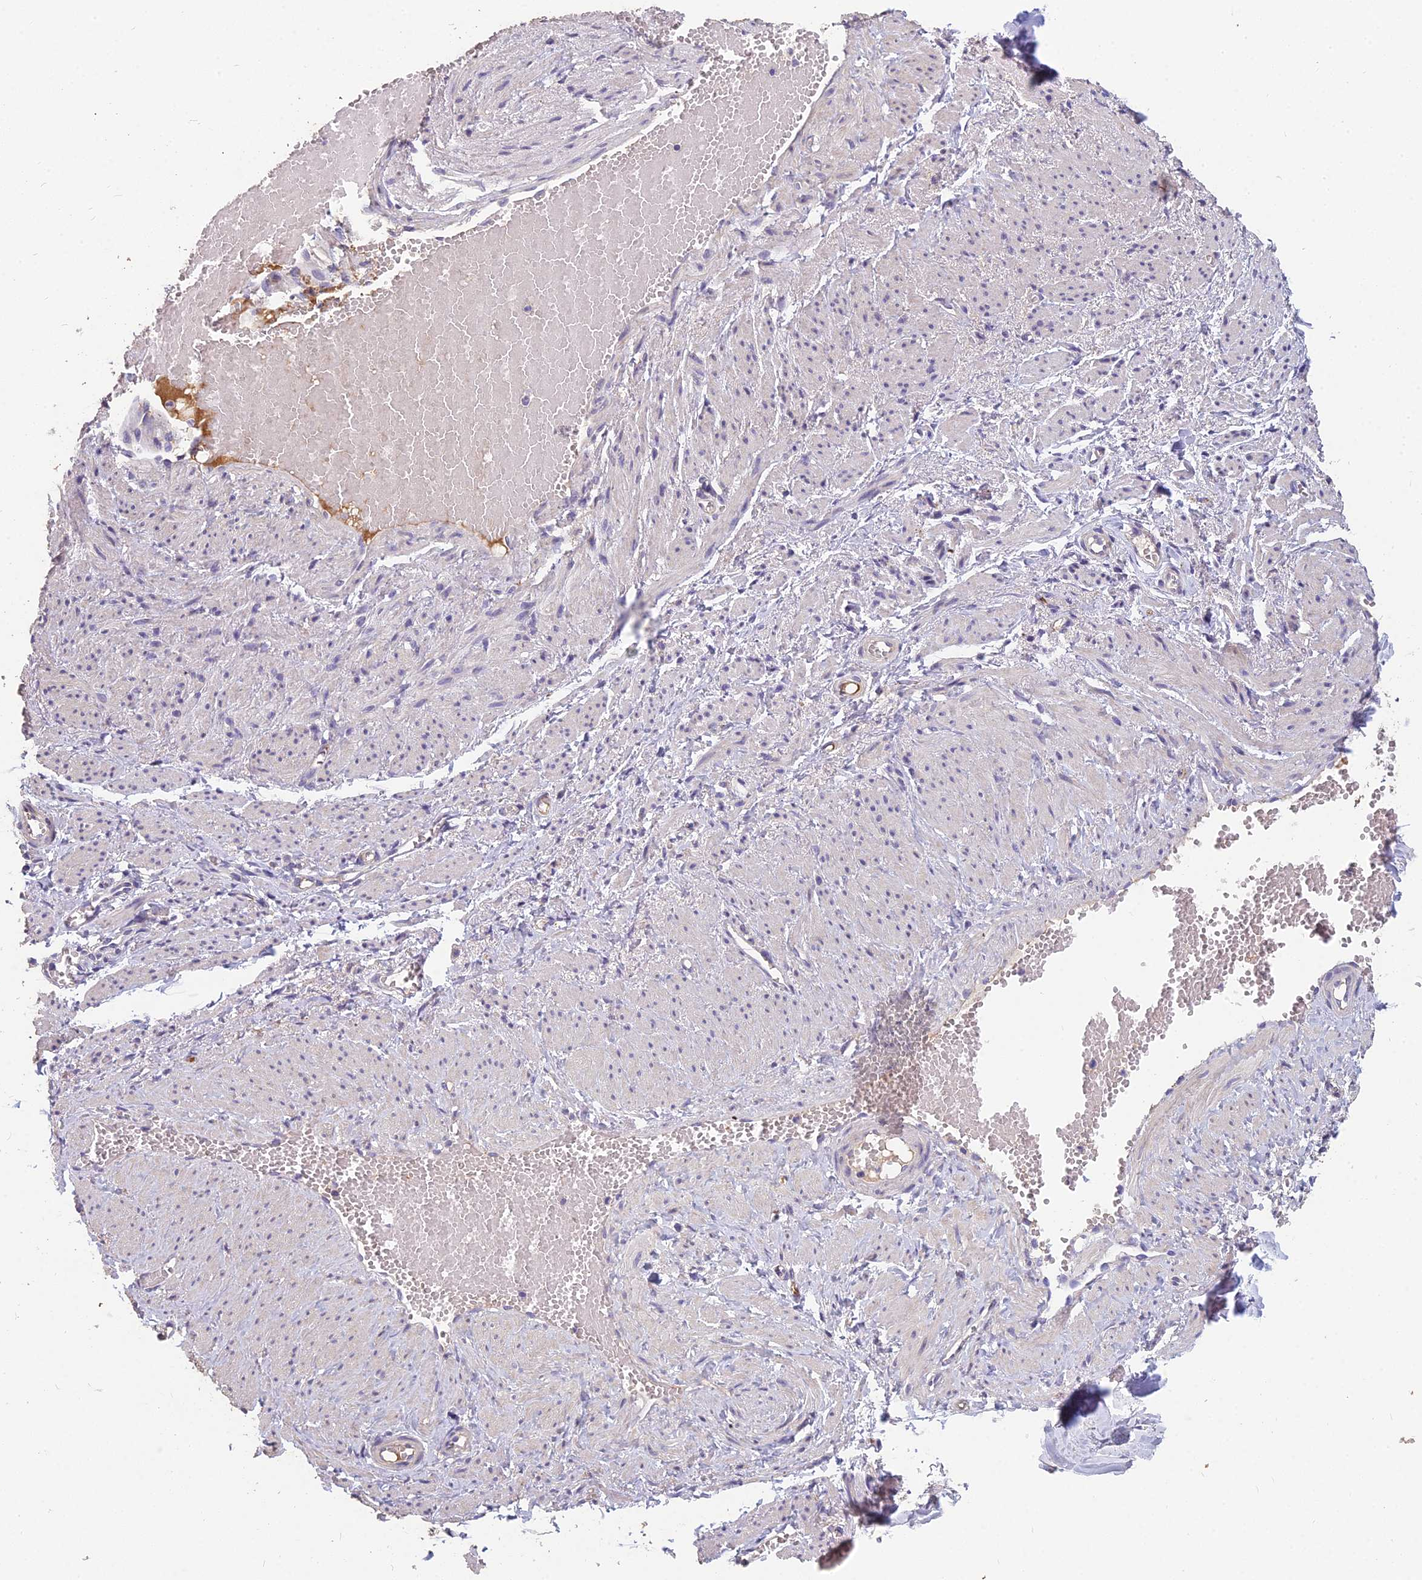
{"staining": {"intensity": "weak", "quantity": "25%-75%", "location": "cytoplasmic/membranous"}, "tissue": "soft tissue", "cell_type": "Chondrocytes", "image_type": "normal", "snomed": [{"axis": "morphology", "description": "Normal tissue, NOS"}, {"axis": "topography", "description": "Smooth muscle"}, {"axis": "topography", "description": "Peripheral nerve tissue"}], "caption": "Protein analysis of unremarkable soft tissue displays weak cytoplasmic/membranous positivity in about 25%-75% of chondrocytes.", "gene": "CEACAM16", "patient": {"sex": "female", "age": 39}}